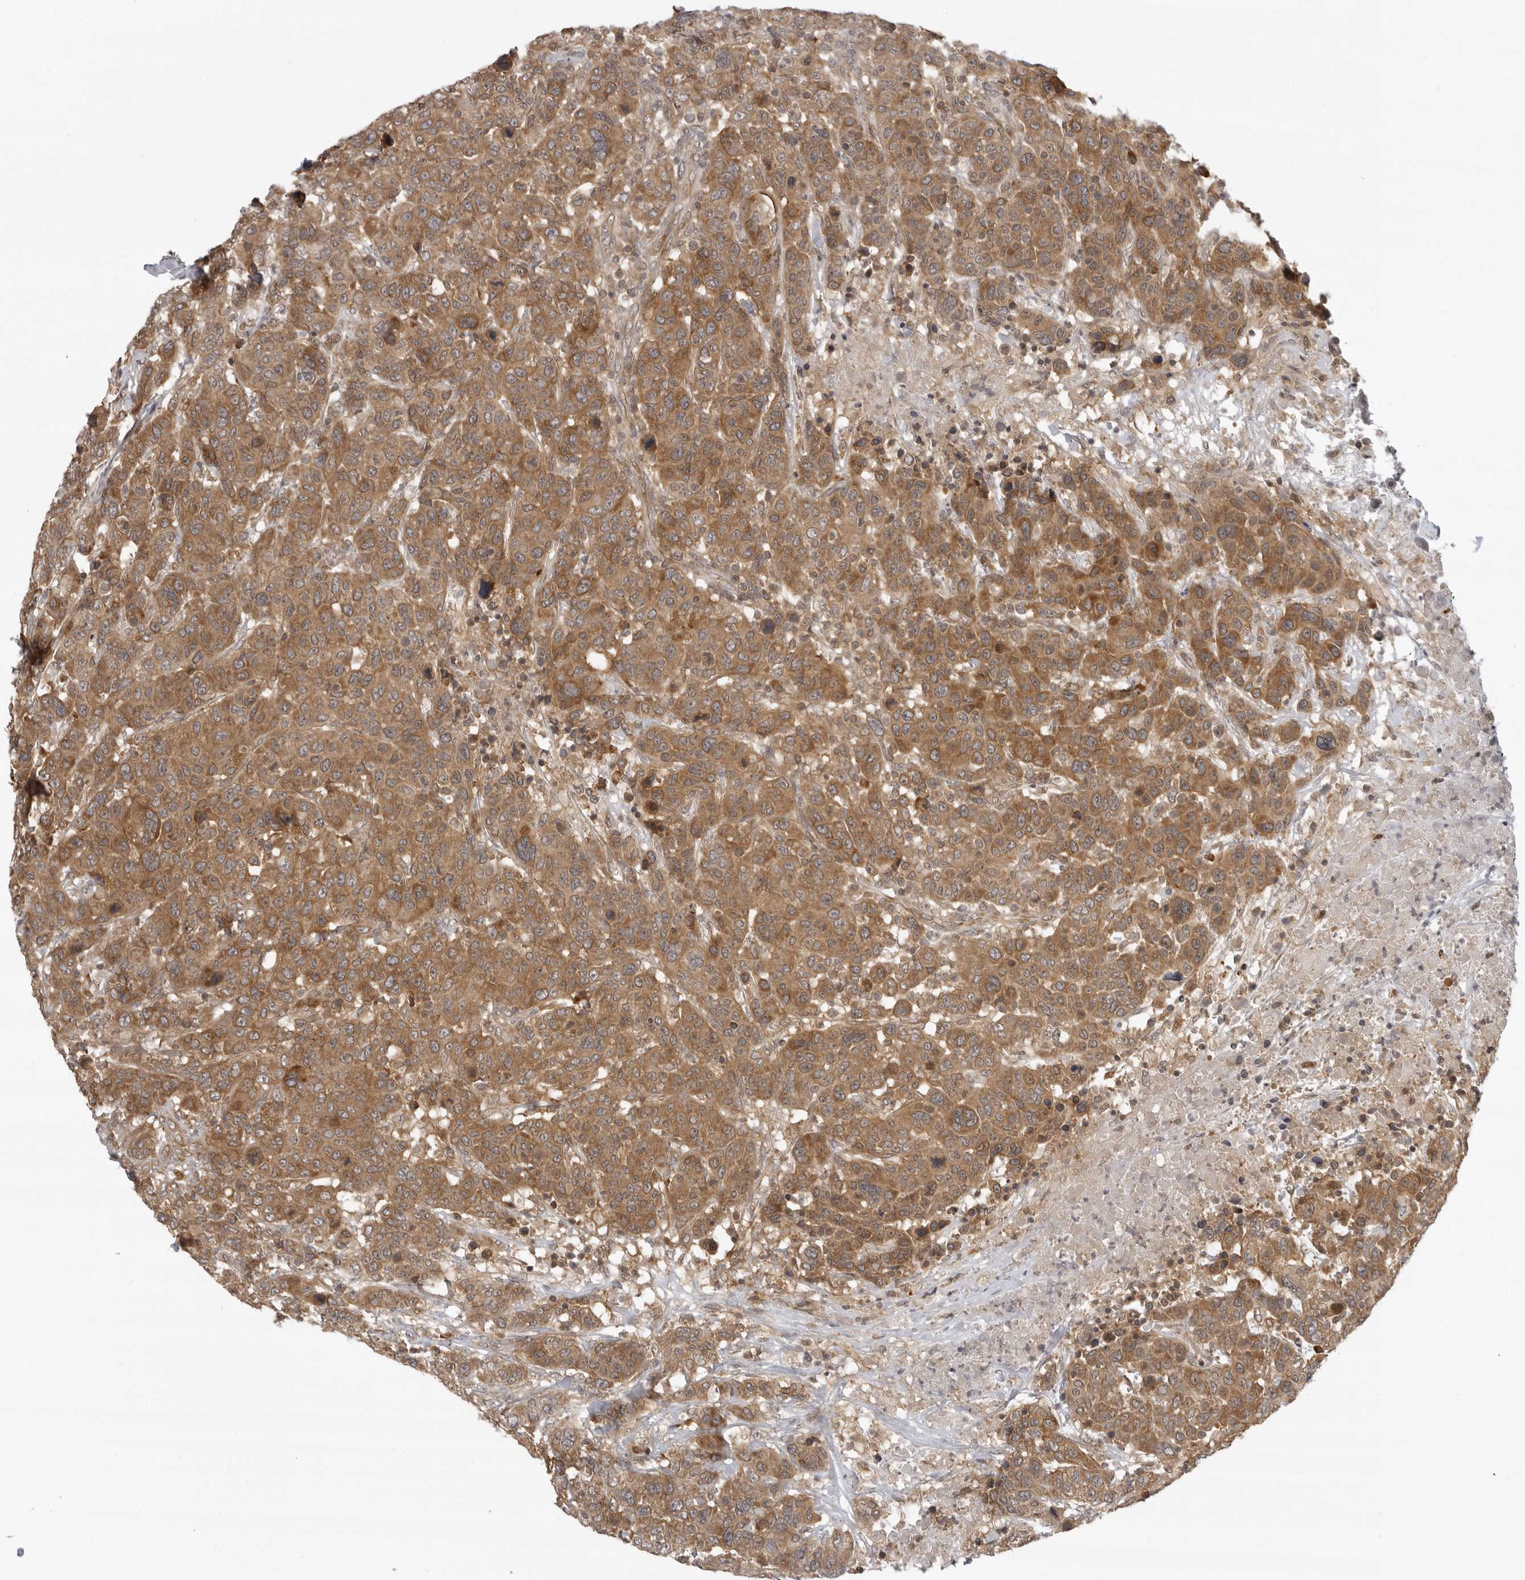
{"staining": {"intensity": "moderate", "quantity": ">75%", "location": "cytoplasmic/membranous"}, "tissue": "breast cancer", "cell_type": "Tumor cells", "image_type": "cancer", "snomed": [{"axis": "morphology", "description": "Duct carcinoma"}, {"axis": "topography", "description": "Breast"}], "caption": "This micrograph exhibits invasive ductal carcinoma (breast) stained with immunohistochemistry (IHC) to label a protein in brown. The cytoplasmic/membranous of tumor cells show moderate positivity for the protein. Nuclei are counter-stained blue.", "gene": "PRRC2A", "patient": {"sex": "female", "age": 37}}